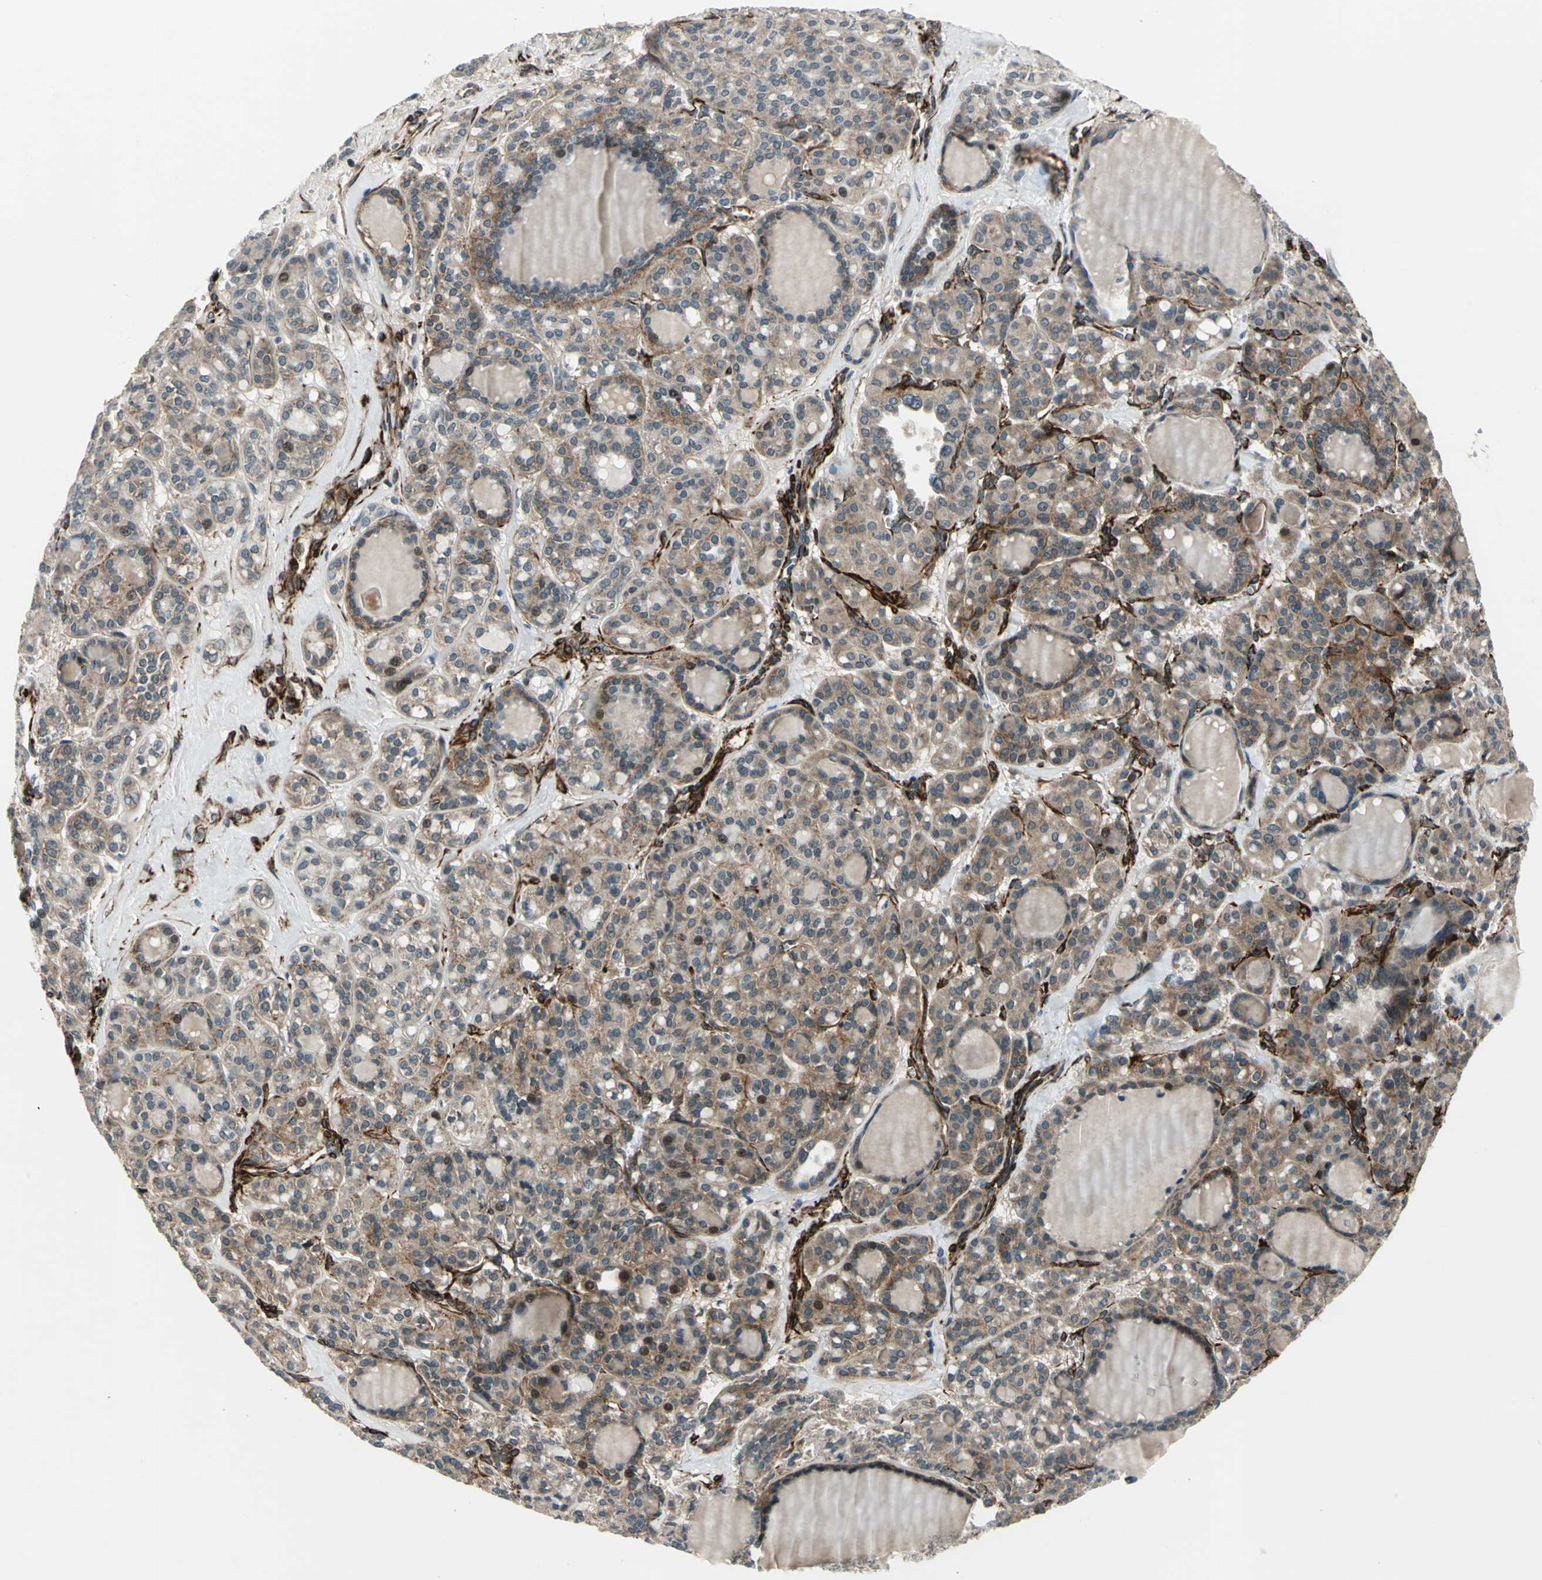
{"staining": {"intensity": "moderate", "quantity": ">75%", "location": "cytoplasmic/membranous,nuclear"}, "tissue": "thyroid cancer", "cell_type": "Tumor cells", "image_type": "cancer", "snomed": [{"axis": "morphology", "description": "Follicular adenoma carcinoma, NOS"}, {"axis": "topography", "description": "Thyroid gland"}], "caption": "The immunohistochemical stain shows moderate cytoplasmic/membranous and nuclear positivity in tumor cells of thyroid cancer (follicular adenoma carcinoma) tissue.", "gene": "EXD2", "patient": {"sex": "female", "age": 71}}